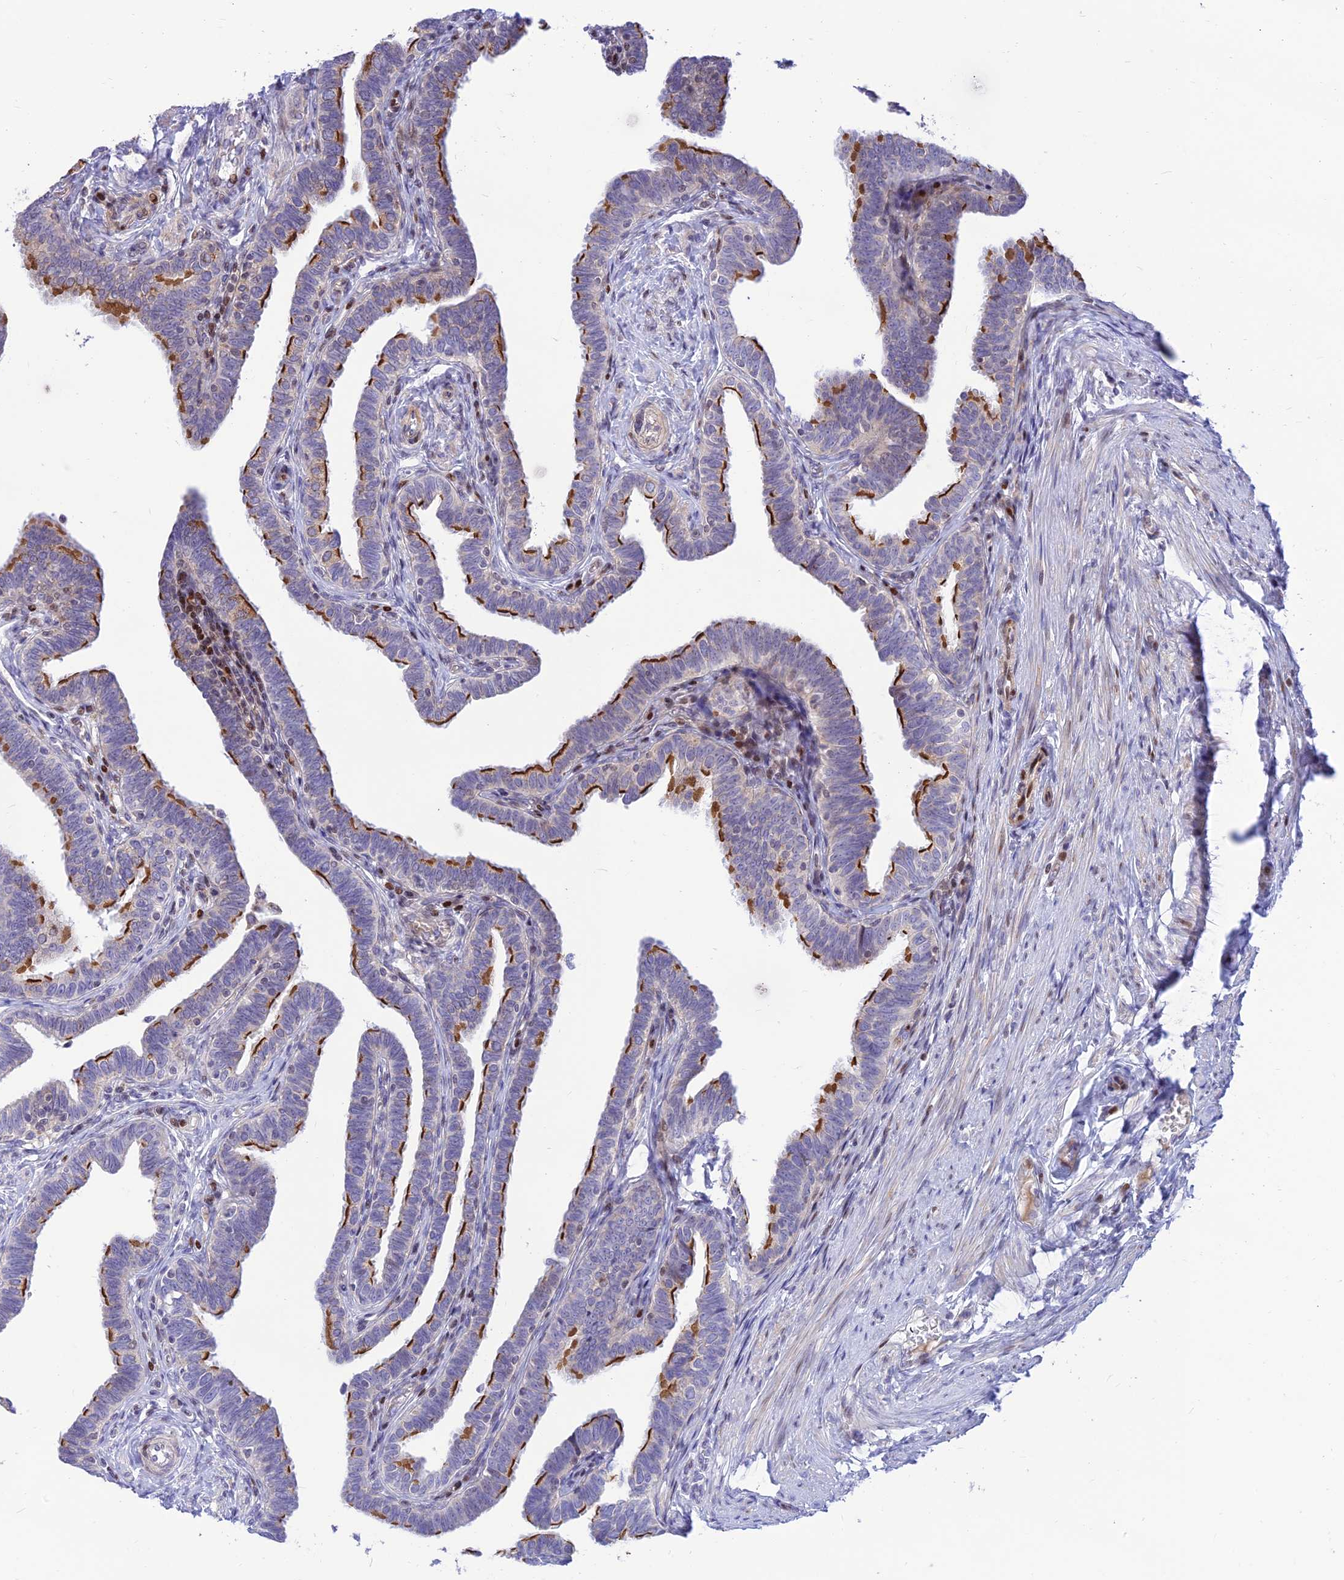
{"staining": {"intensity": "strong", "quantity": "25%-75%", "location": "cytoplasmic/membranous"}, "tissue": "fallopian tube", "cell_type": "Glandular cells", "image_type": "normal", "snomed": [{"axis": "morphology", "description": "Normal tissue, NOS"}, {"axis": "topography", "description": "Fallopian tube"}], "caption": "Fallopian tube stained with DAB immunohistochemistry (IHC) exhibits high levels of strong cytoplasmic/membranous expression in approximately 25%-75% of glandular cells.", "gene": "FAM186B", "patient": {"sex": "female", "age": 39}}